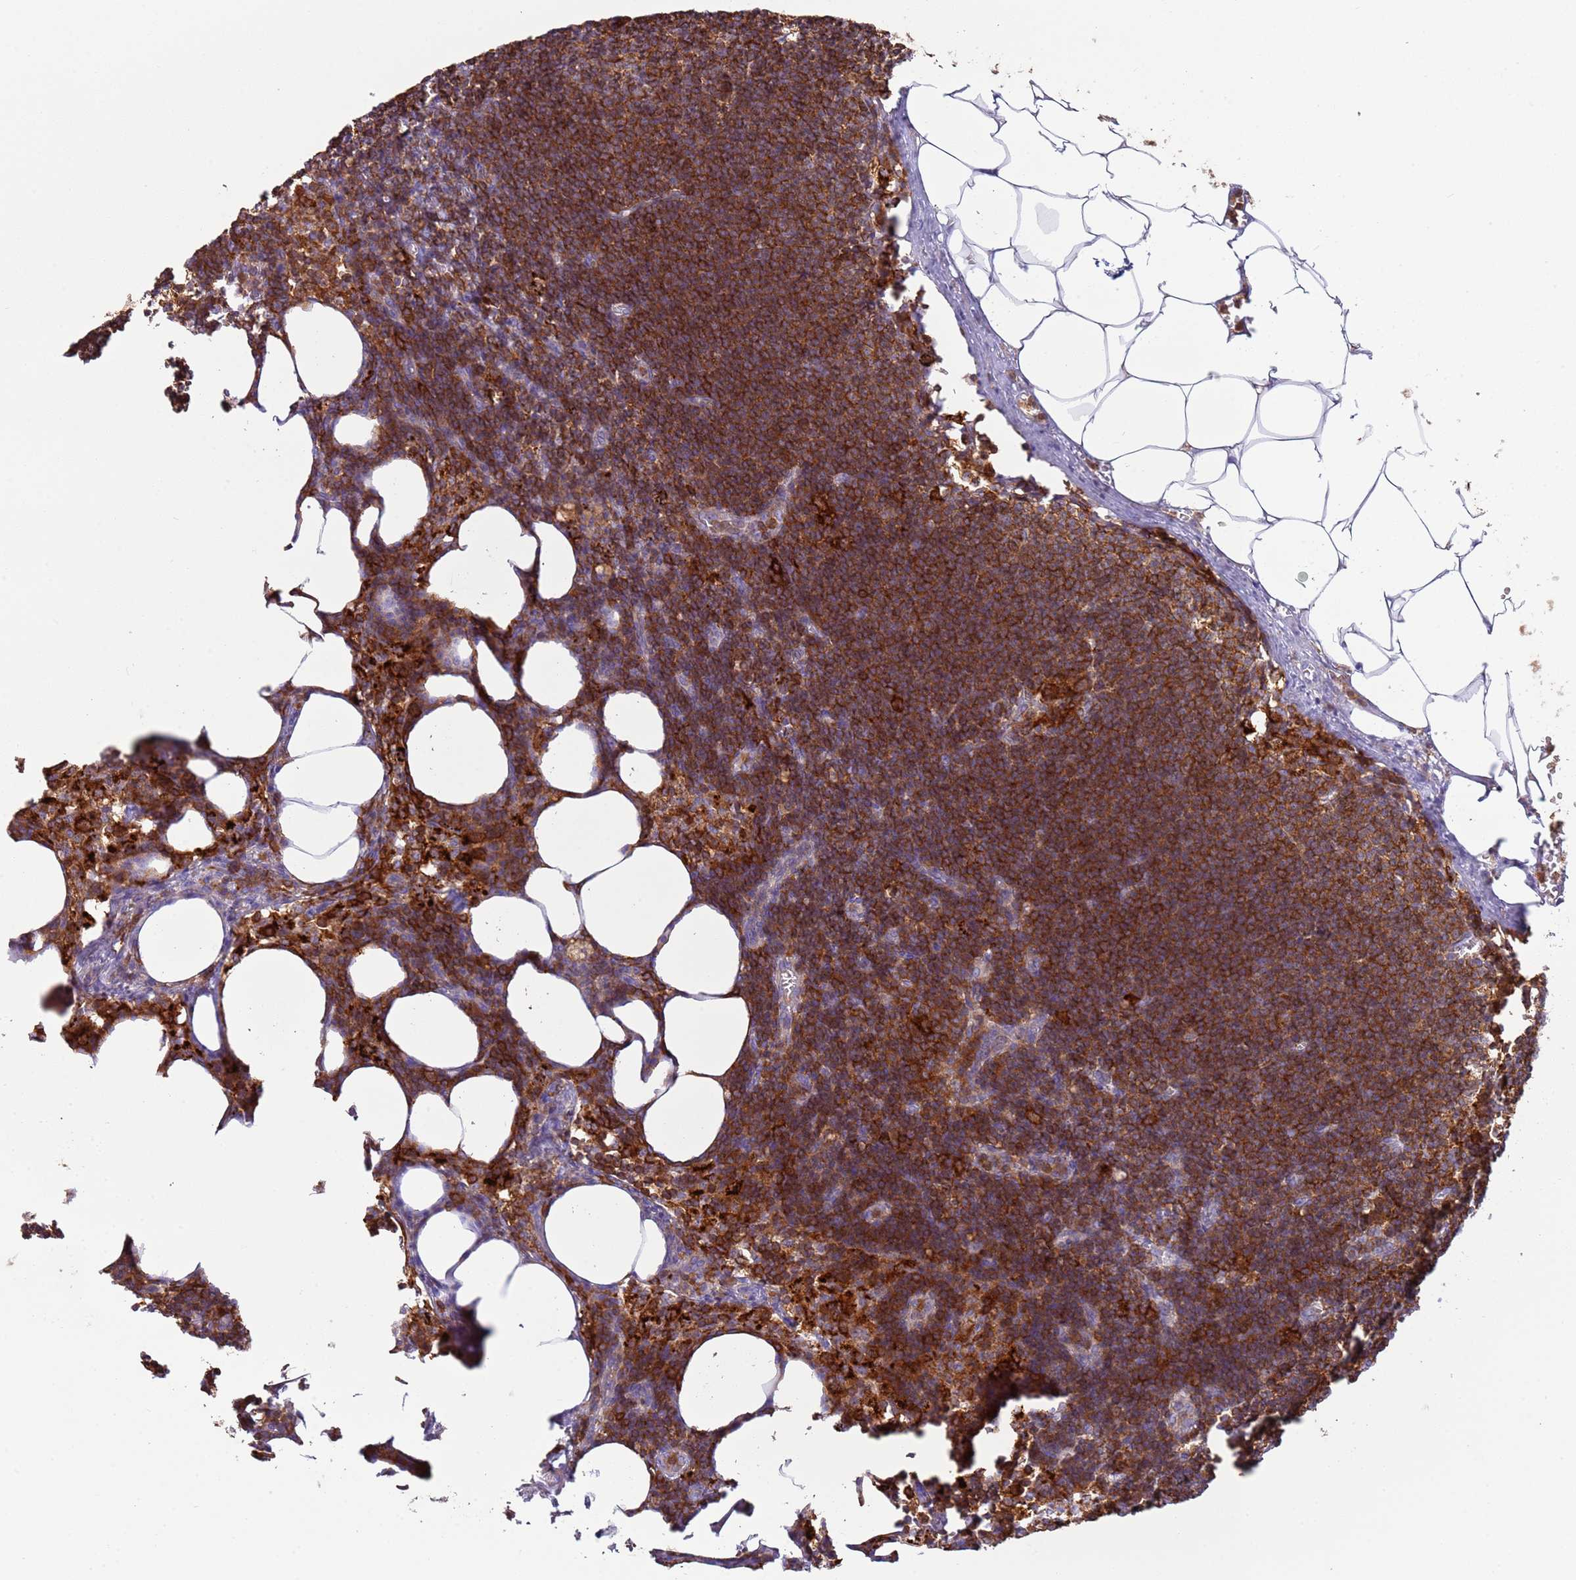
{"staining": {"intensity": "strong", "quantity": ">75%", "location": "cytoplasmic/membranous"}, "tissue": "lymph node", "cell_type": "Germinal center cells", "image_type": "normal", "snomed": [{"axis": "morphology", "description": "Normal tissue, NOS"}, {"axis": "topography", "description": "Lymph node"}], "caption": "A photomicrograph showing strong cytoplasmic/membranous positivity in about >75% of germinal center cells in benign lymph node, as visualized by brown immunohistochemical staining.", "gene": "TTPAL", "patient": {"sex": "female", "age": 30}}